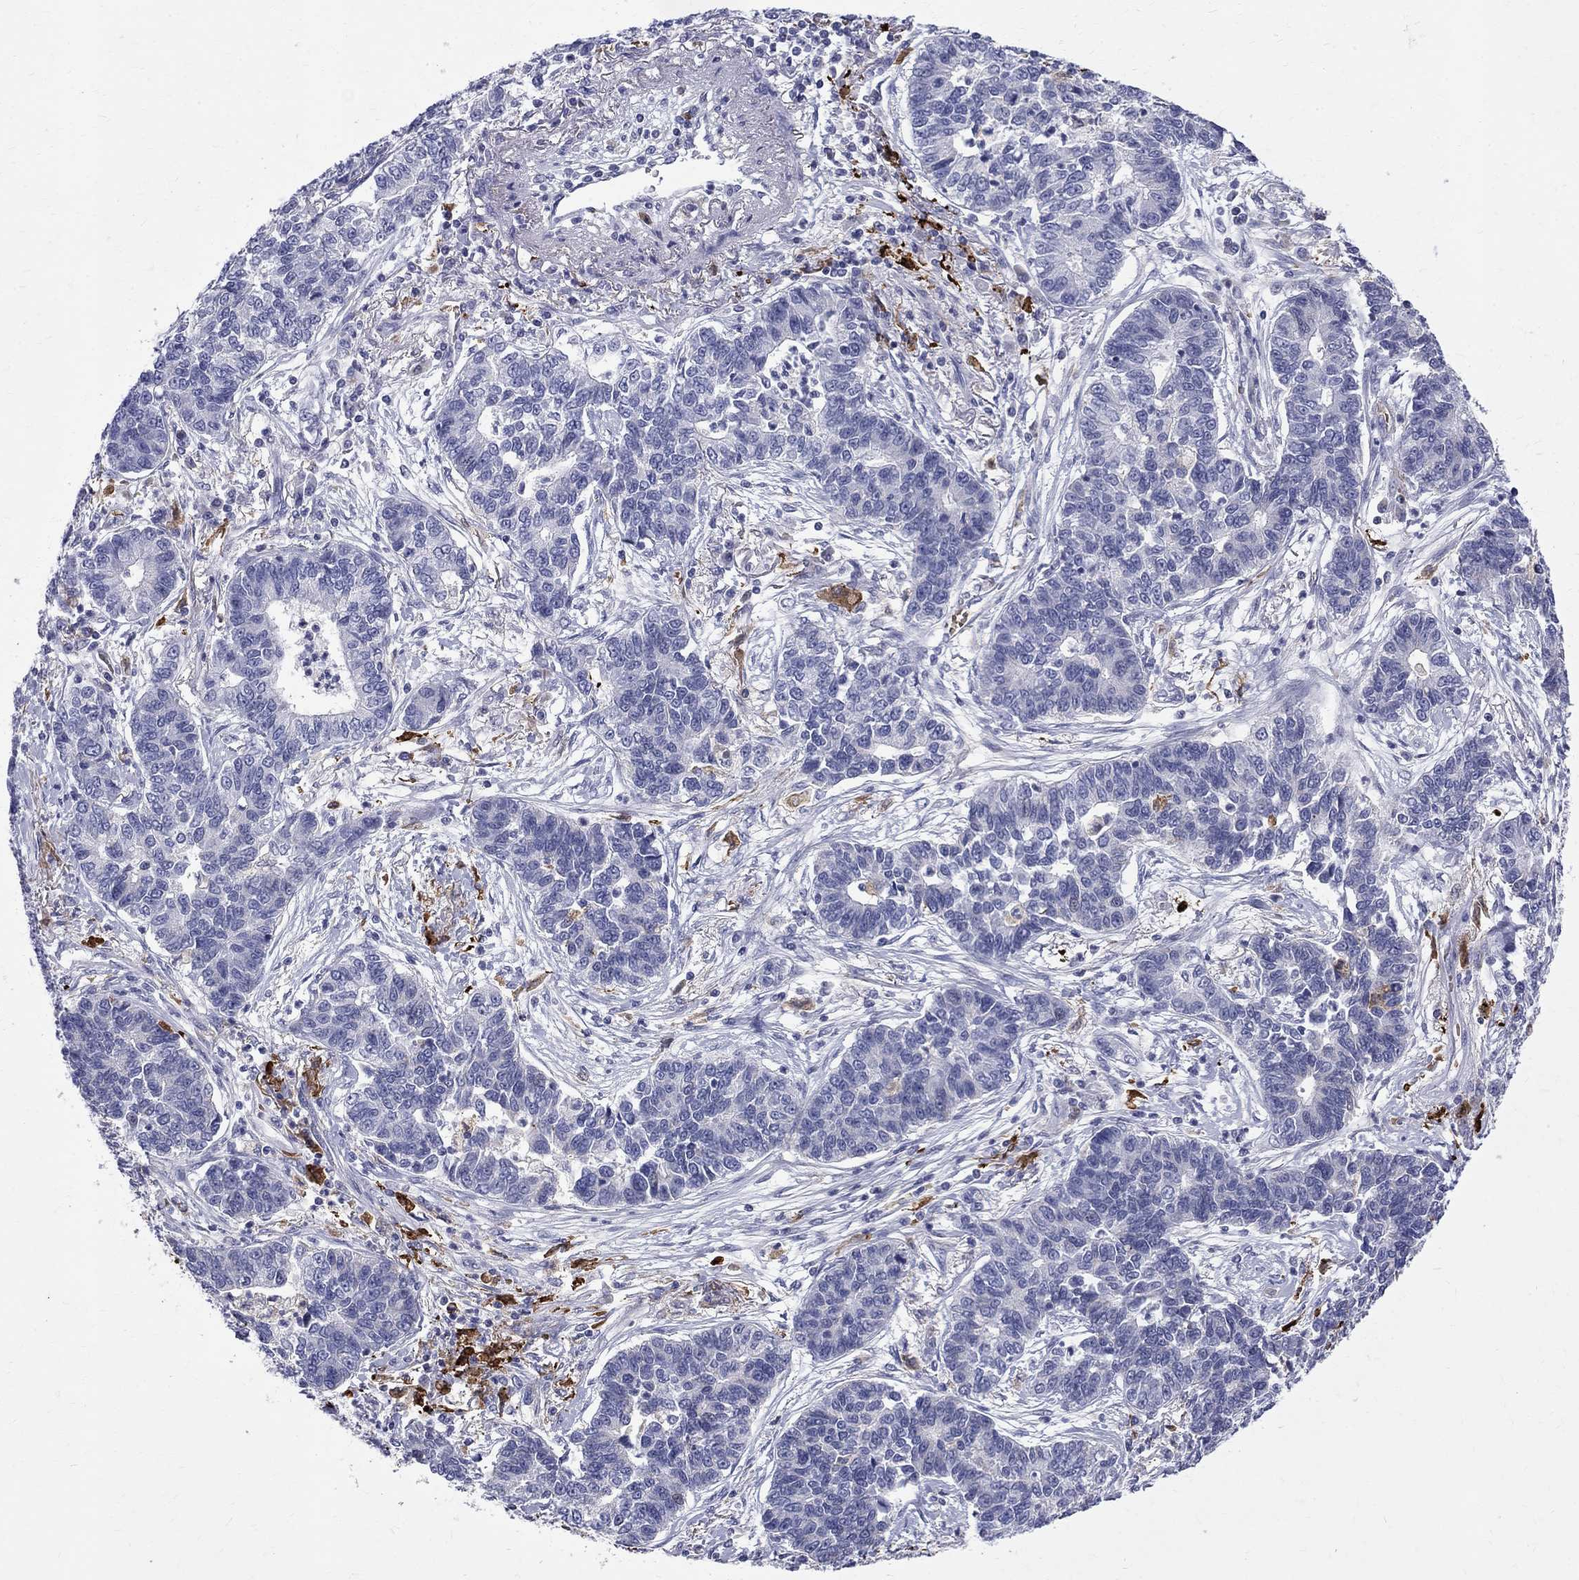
{"staining": {"intensity": "negative", "quantity": "none", "location": "none"}, "tissue": "lung cancer", "cell_type": "Tumor cells", "image_type": "cancer", "snomed": [{"axis": "morphology", "description": "Adenocarcinoma, NOS"}, {"axis": "topography", "description": "Lung"}], "caption": "High magnification brightfield microscopy of lung adenocarcinoma stained with DAB (brown) and counterstained with hematoxylin (blue): tumor cells show no significant positivity.", "gene": "AGER", "patient": {"sex": "female", "age": 57}}